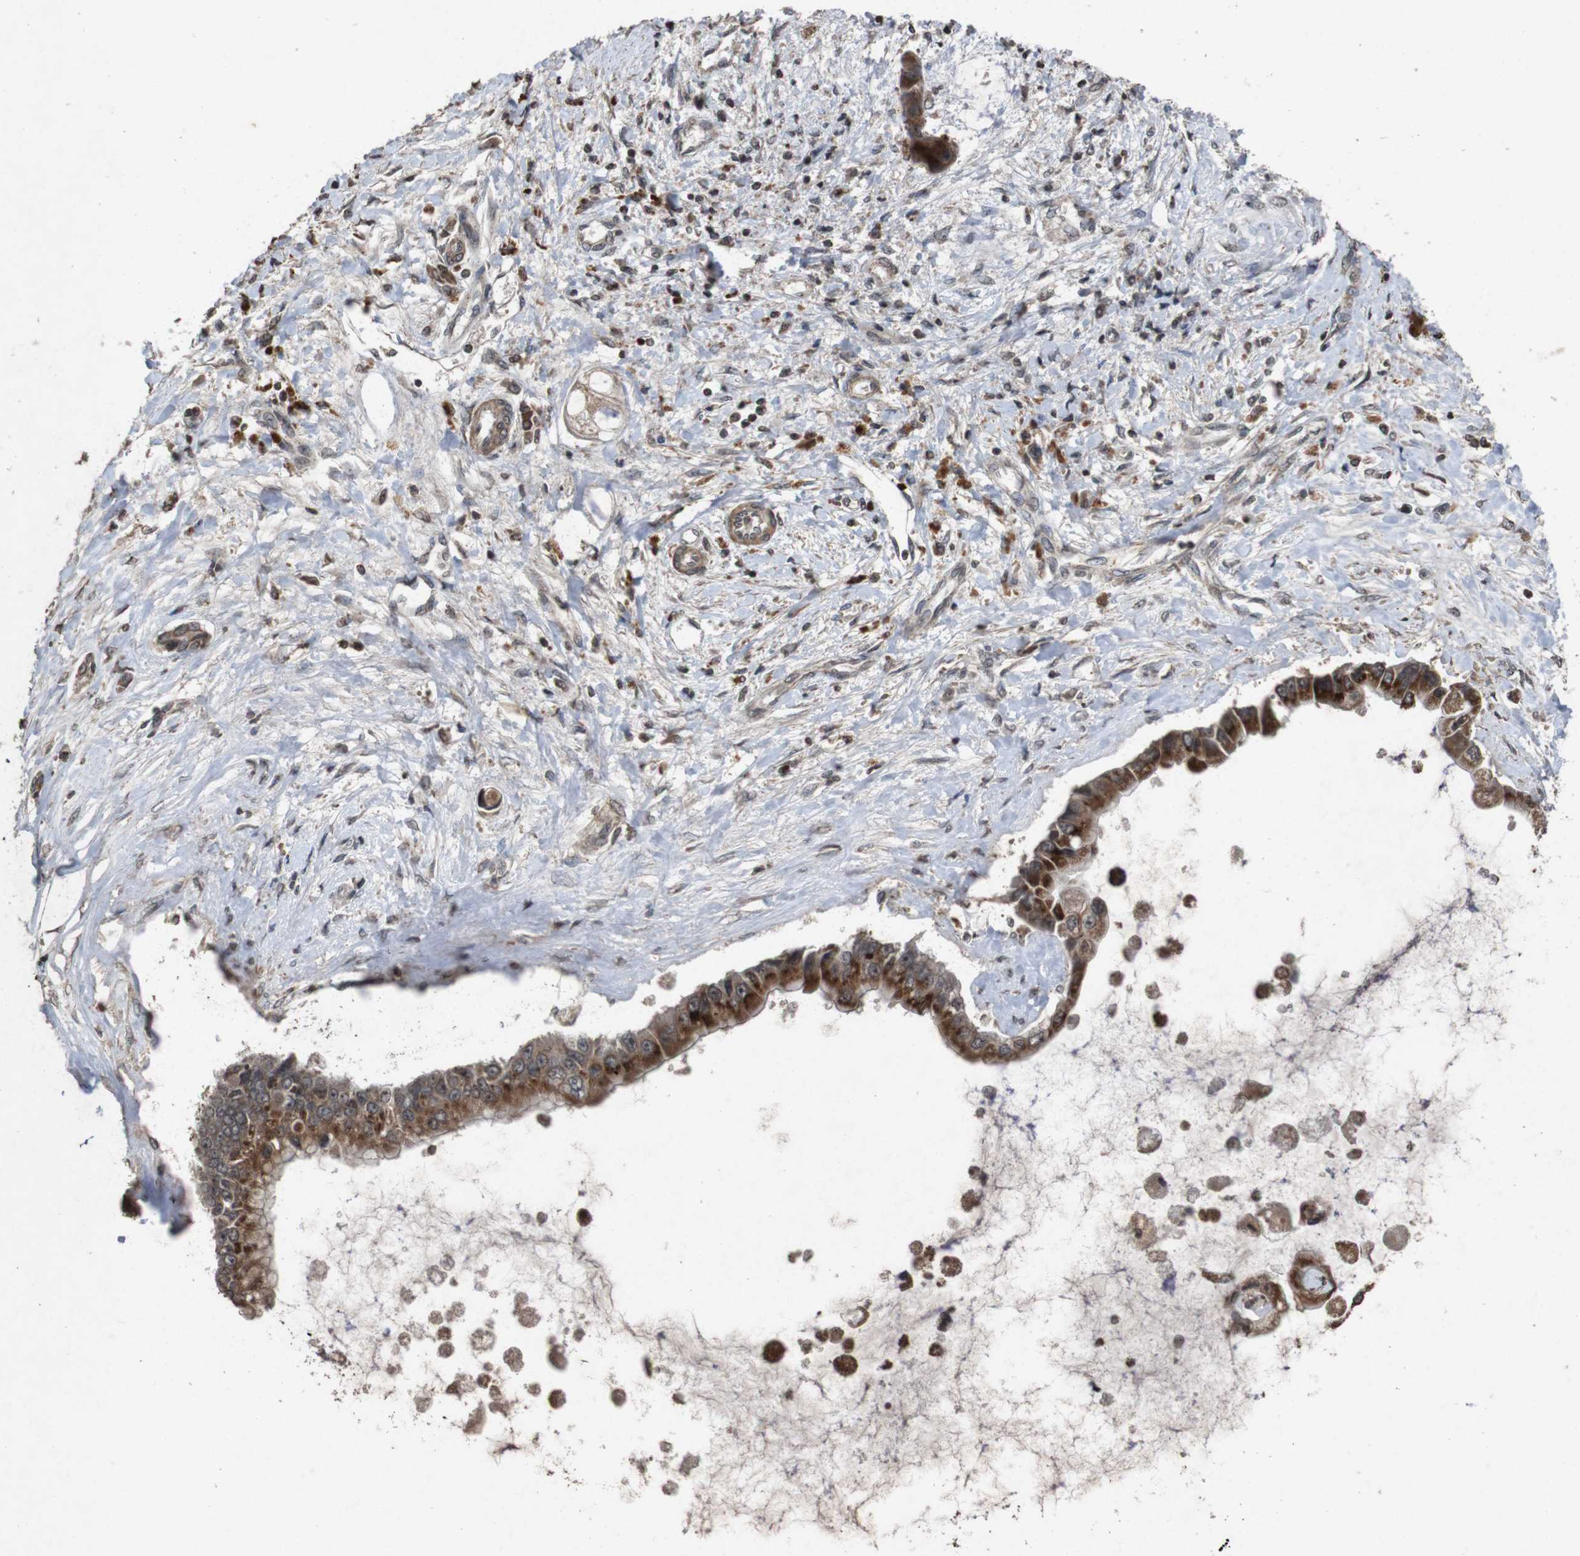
{"staining": {"intensity": "strong", "quantity": ">75%", "location": "cytoplasmic/membranous"}, "tissue": "liver cancer", "cell_type": "Tumor cells", "image_type": "cancer", "snomed": [{"axis": "morphology", "description": "Cholangiocarcinoma"}, {"axis": "topography", "description": "Liver"}], "caption": "Tumor cells exhibit high levels of strong cytoplasmic/membranous expression in approximately >75% of cells in cholangiocarcinoma (liver).", "gene": "SORL1", "patient": {"sex": "male", "age": 50}}